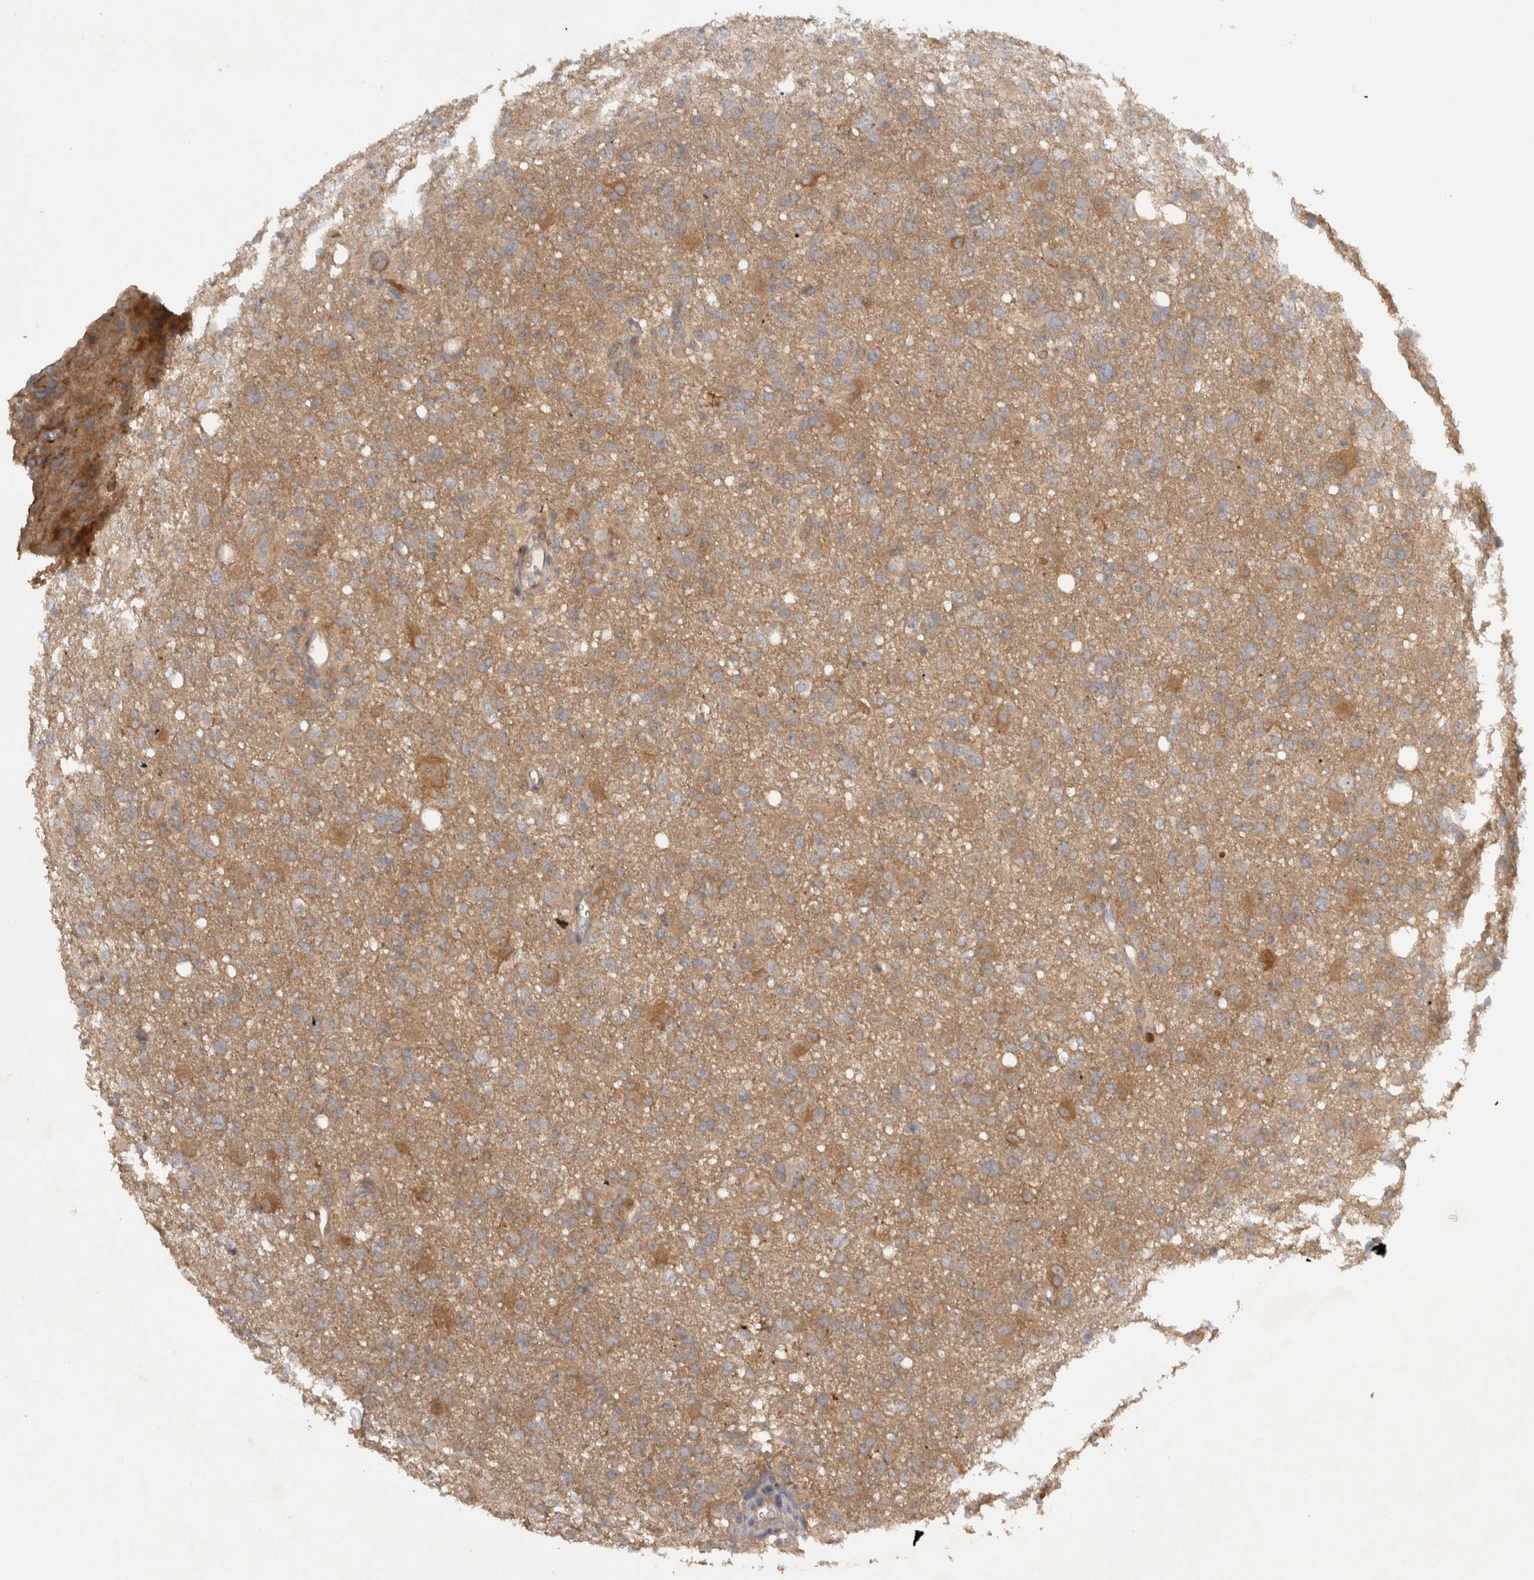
{"staining": {"intensity": "moderate", "quantity": ">75%", "location": "cytoplasmic/membranous"}, "tissue": "glioma", "cell_type": "Tumor cells", "image_type": "cancer", "snomed": [{"axis": "morphology", "description": "Glioma, malignant, High grade"}, {"axis": "topography", "description": "Brain"}], "caption": "IHC image of neoplastic tissue: high-grade glioma (malignant) stained using immunohistochemistry (IHC) demonstrates medium levels of moderate protein expression localized specifically in the cytoplasmic/membranous of tumor cells, appearing as a cytoplasmic/membranous brown color.", "gene": "VEPH1", "patient": {"sex": "female", "age": 57}}